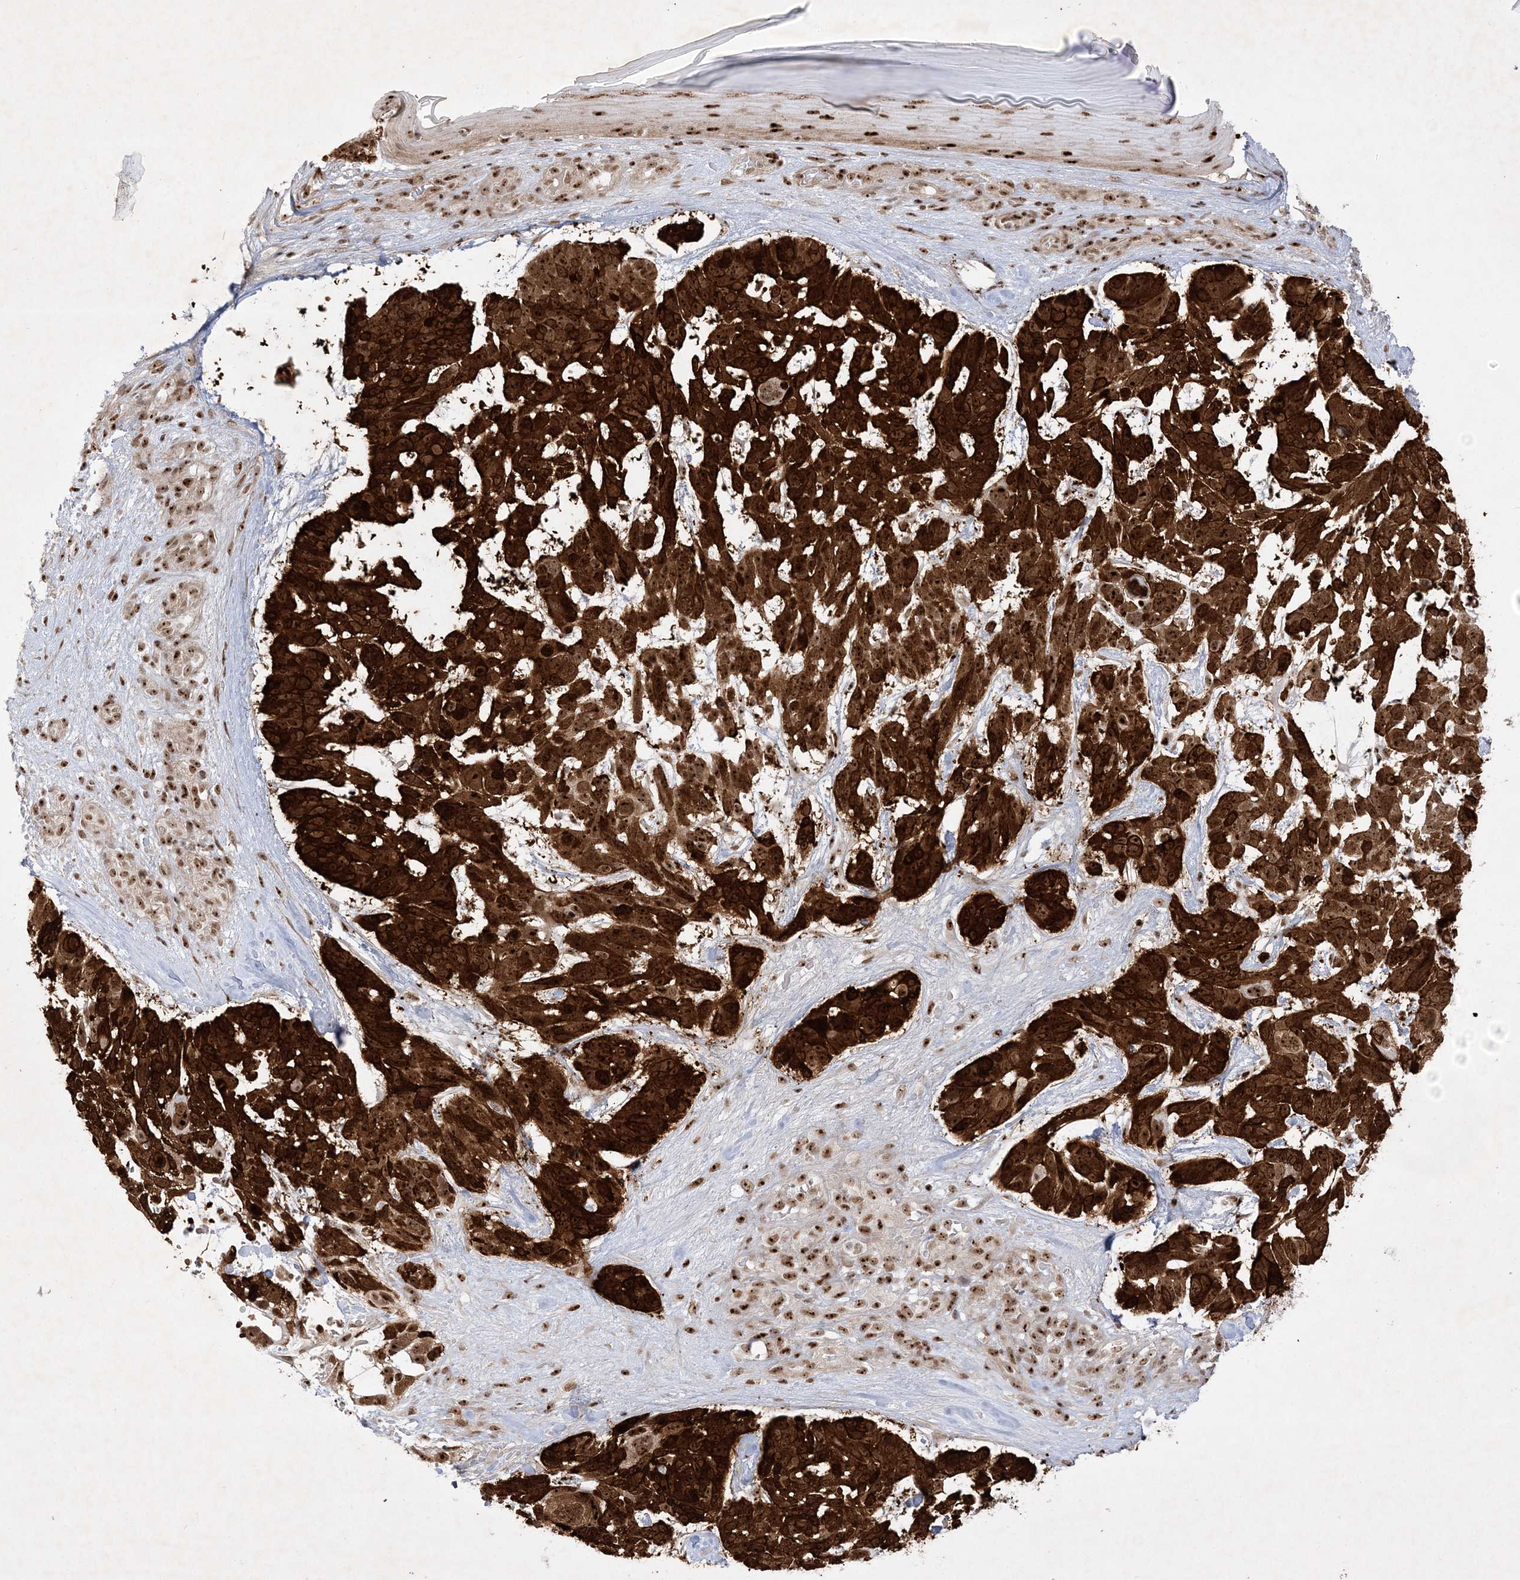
{"staining": {"intensity": "strong", "quantity": ">75%", "location": "cytoplasmic/membranous,nuclear"}, "tissue": "skin cancer", "cell_type": "Tumor cells", "image_type": "cancer", "snomed": [{"axis": "morphology", "description": "Basal cell carcinoma"}, {"axis": "topography", "description": "Skin"}], "caption": "DAB immunohistochemical staining of basal cell carcinoma (skin) reveals strong cytoplasmic/membranous and nuclear protein positivity in approximately >75% of tumor cells.", "gene": "NPM3", "patient": {"sex": "male", "age": 88}}